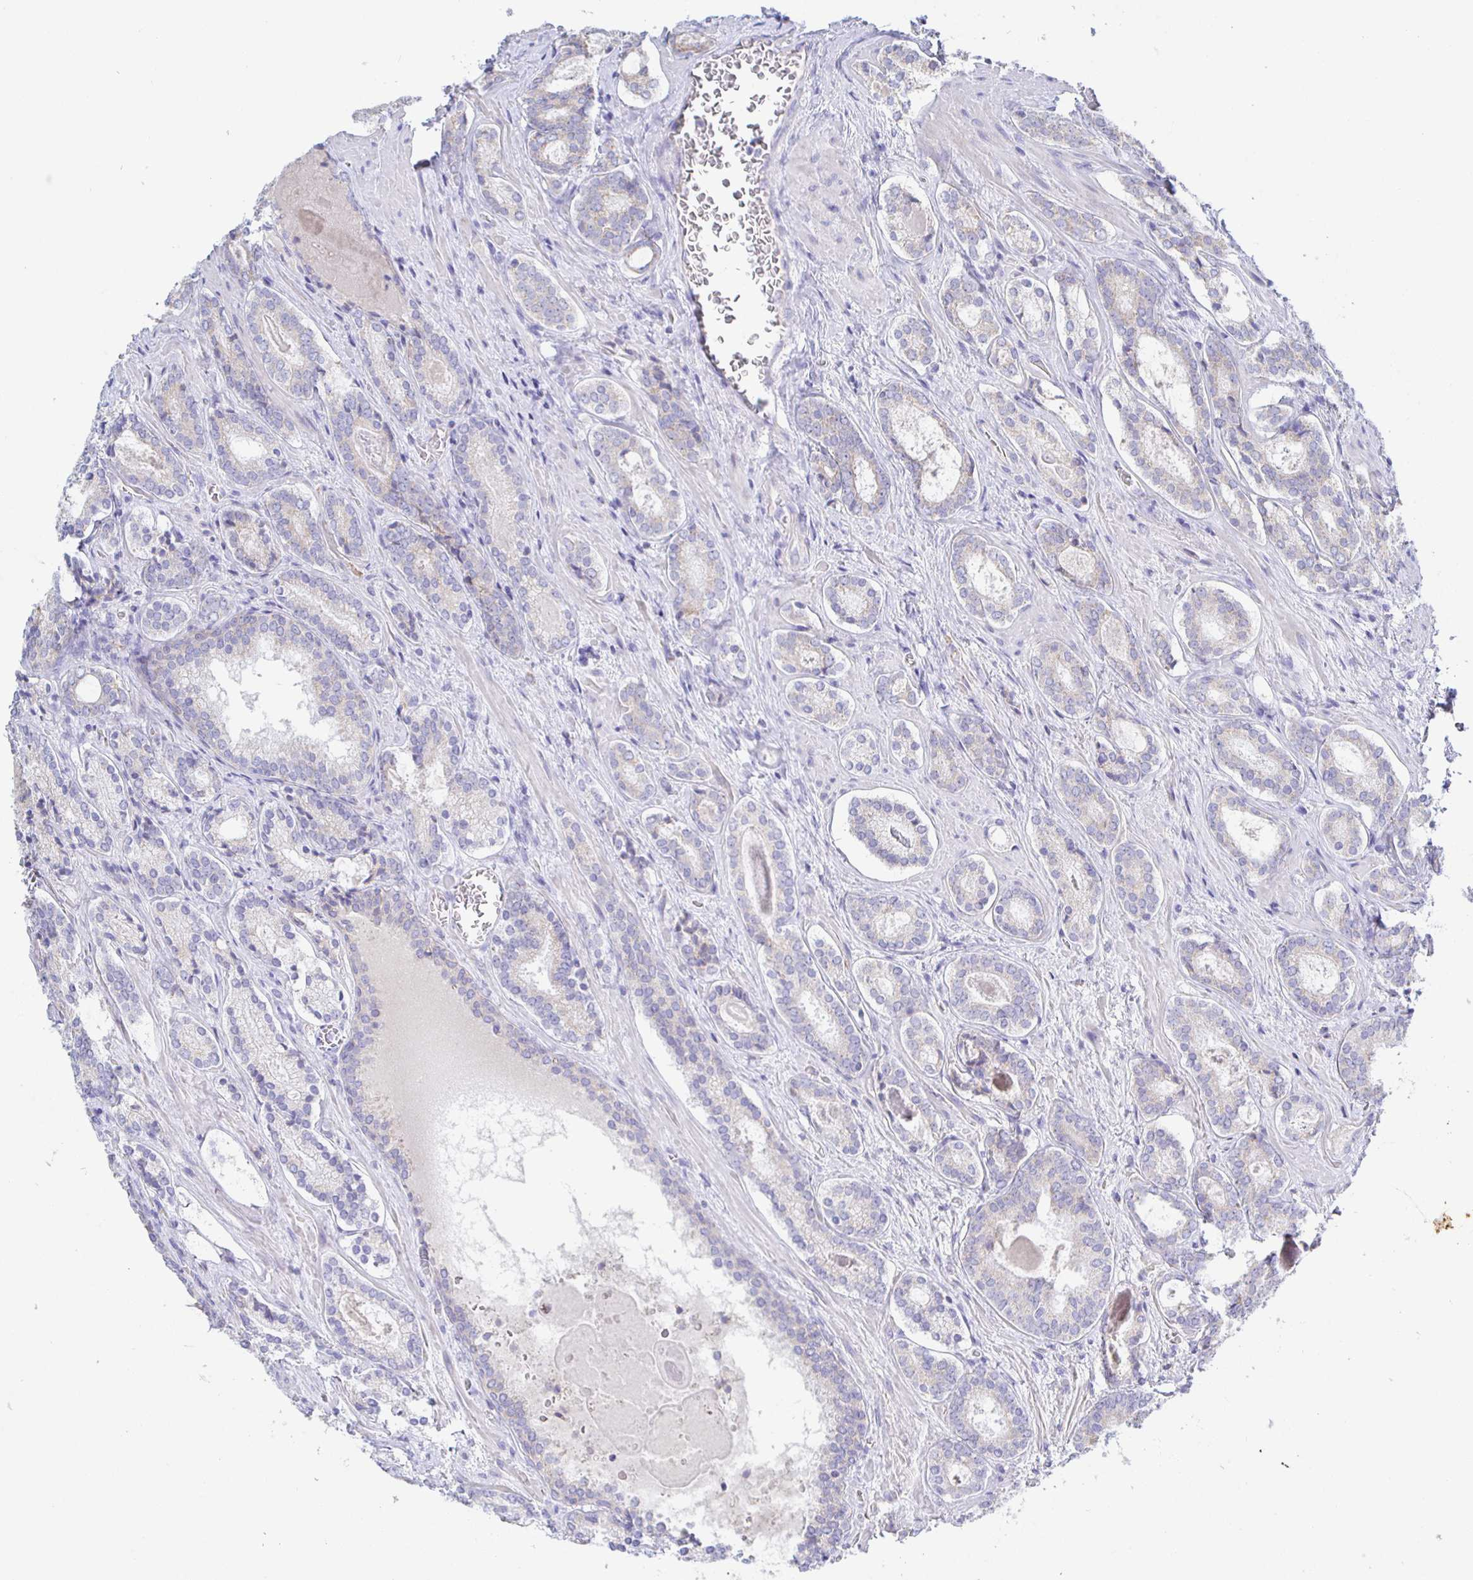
{"staining": {"intensity": "weak", "quantity": "25%-75%", "location": "cytoplasmic/membranous"}, "tissue": "prostate cancer", "cell_type": "Tumor cells", "image_type": "cancer", "snomed": [{"axis": "morphology", "description": "Adenocarcinoma, Low grade"}, {"axis": "topography", "description": "Prostate"}], "caption": "Prostate cancer stained with immunohistochemistry exhibits weak cytoplasmic/membranous staining in approximately 25%-75% of tumor cells.", "gene": "SYNGR4", "patient": {"sex": "male", "age": 62}}